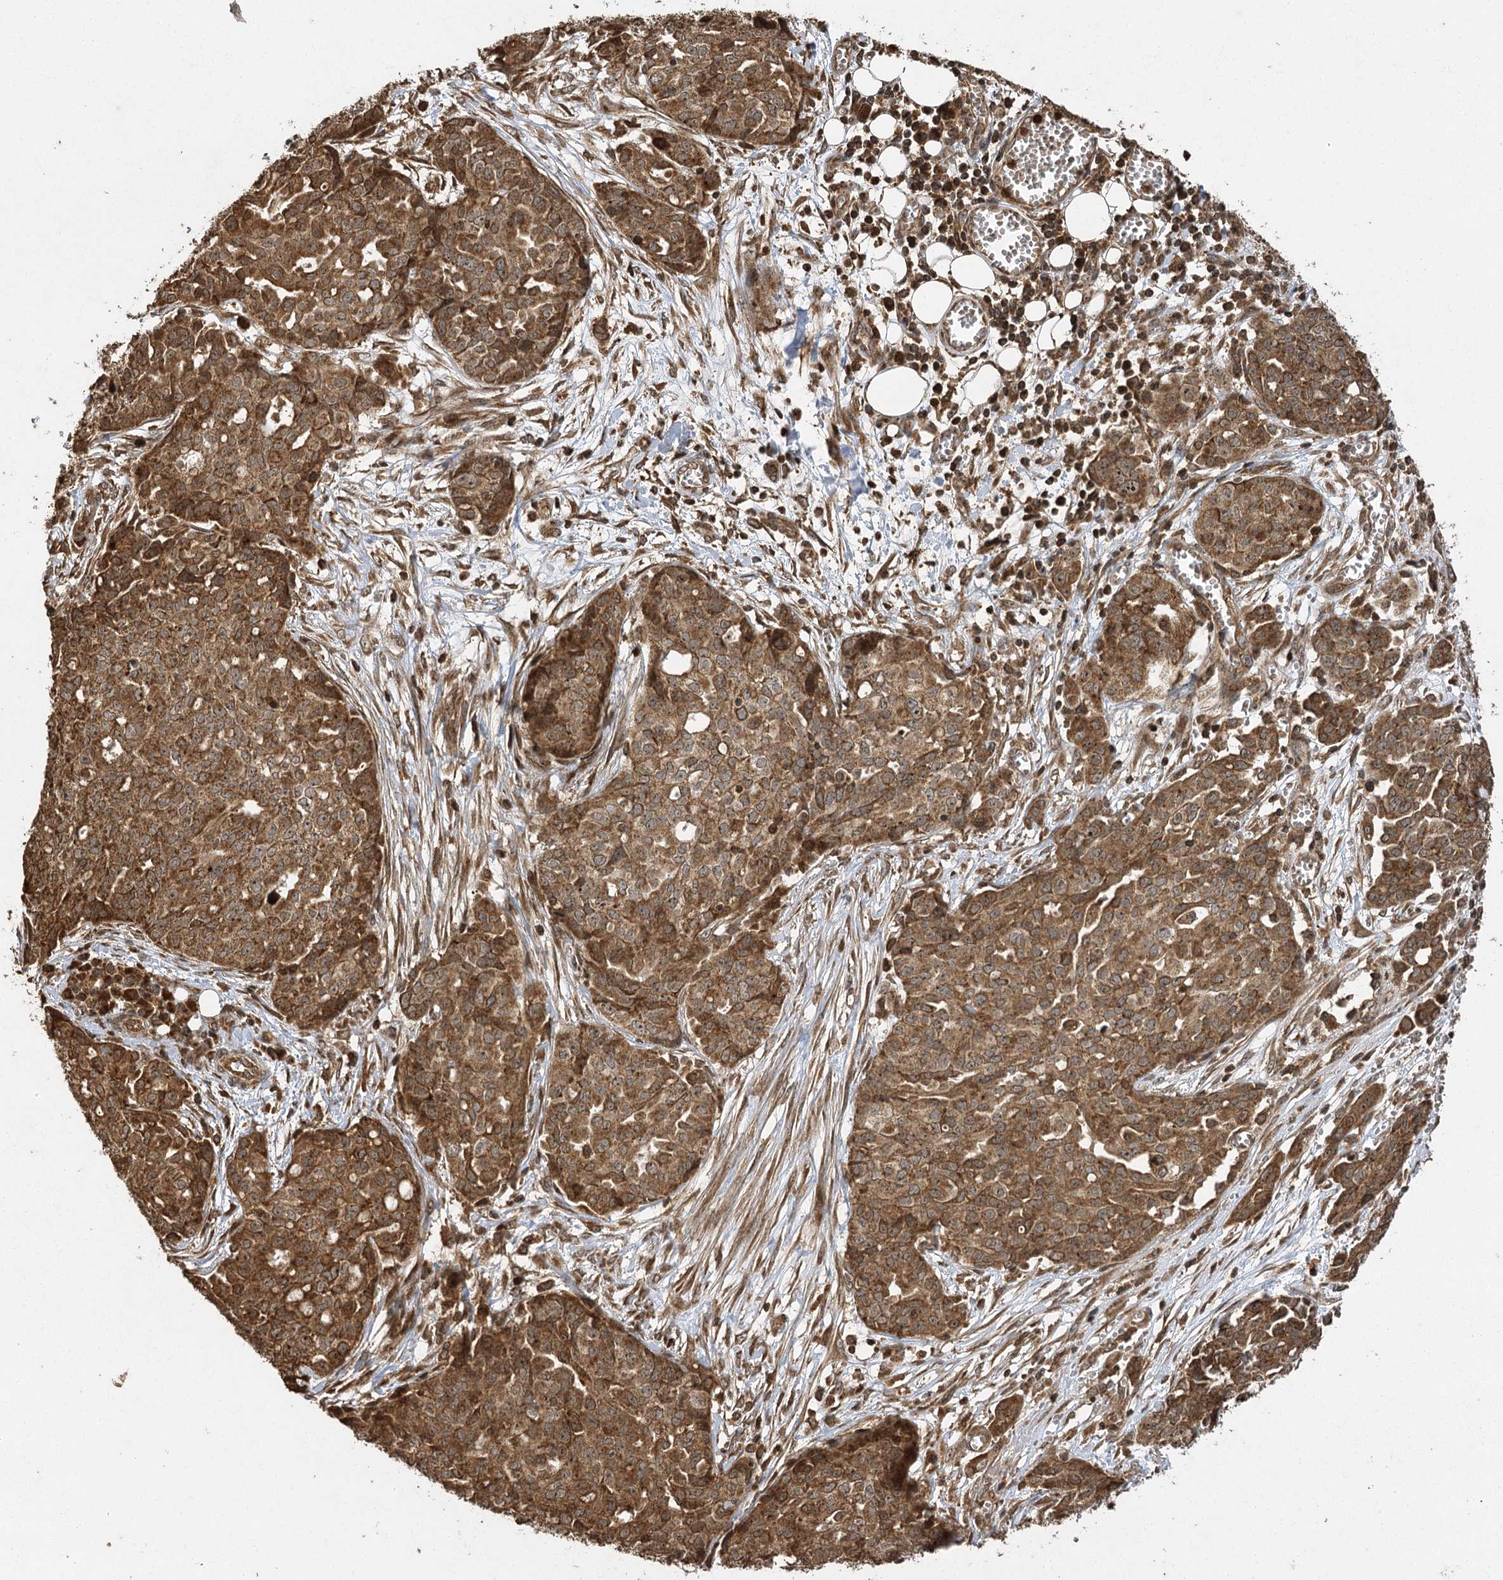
{"staining": {"intensity": "moderate", "quantity": ">75%", "location": "cytoplasmic/membranous,nuclear"}, "tissue": "ovarian cancer", "cell_type": "Tumor cells", "image_type": "cancer", "snomed": [{"axis": "morphology", "description": "Cystadenocarcinoma, serous, NOS"}, {"axis": "topography", "description": "Soft tissue"}, {"axis": "topography", "description": "Ovary"}], "caption": "Serous cystadenocarcinoma (ovarian) was stained to show a protein in brown. There is medium levels of moderate cytoplasmic/membranous and nuclear staining in about >75% of tumor cells.", "gene": "IL11RA", "patient": {"sex": "female", "age": 57}}